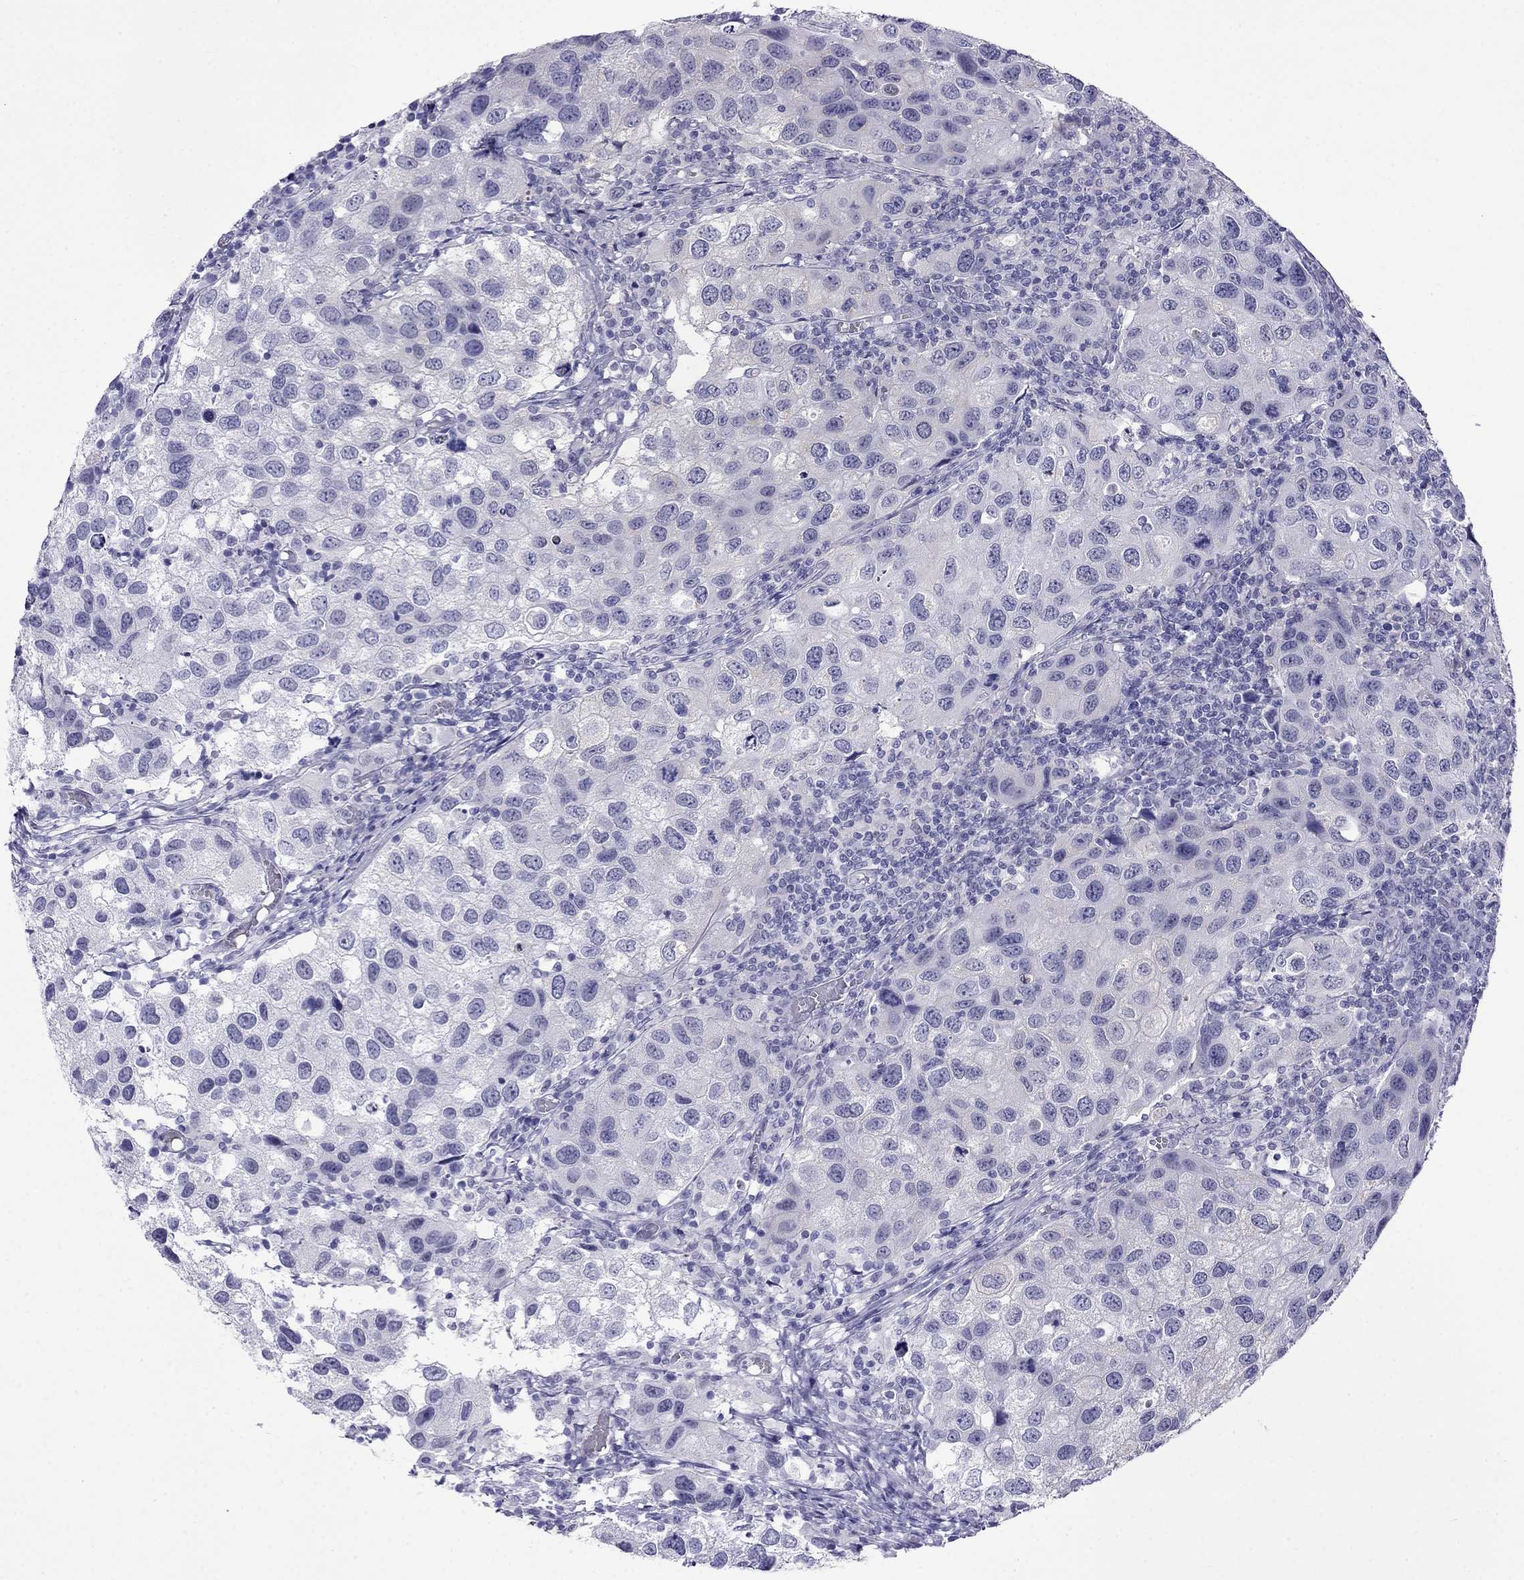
{"staining": {"intensity": "negative", "quantity": "none", "location": "none"}, "tissue": "urothelial cancer", "cell_type": "Tumor cells", "image_type": "cancer", "snomed": [{"axis": "morphology", "description": "Urothelial carcinoma, High grade"}, {"axis": "topography", "description": "Urinary bladder"}], "caption": "This image is of urothelial cancer stained with immunohistochemistry to label a protein in brown with the nuclei are counter-stained blue. There is no positivity in tumor cells.", "gene": "MGP", "patient": {"sex": "male", "age": 79}}